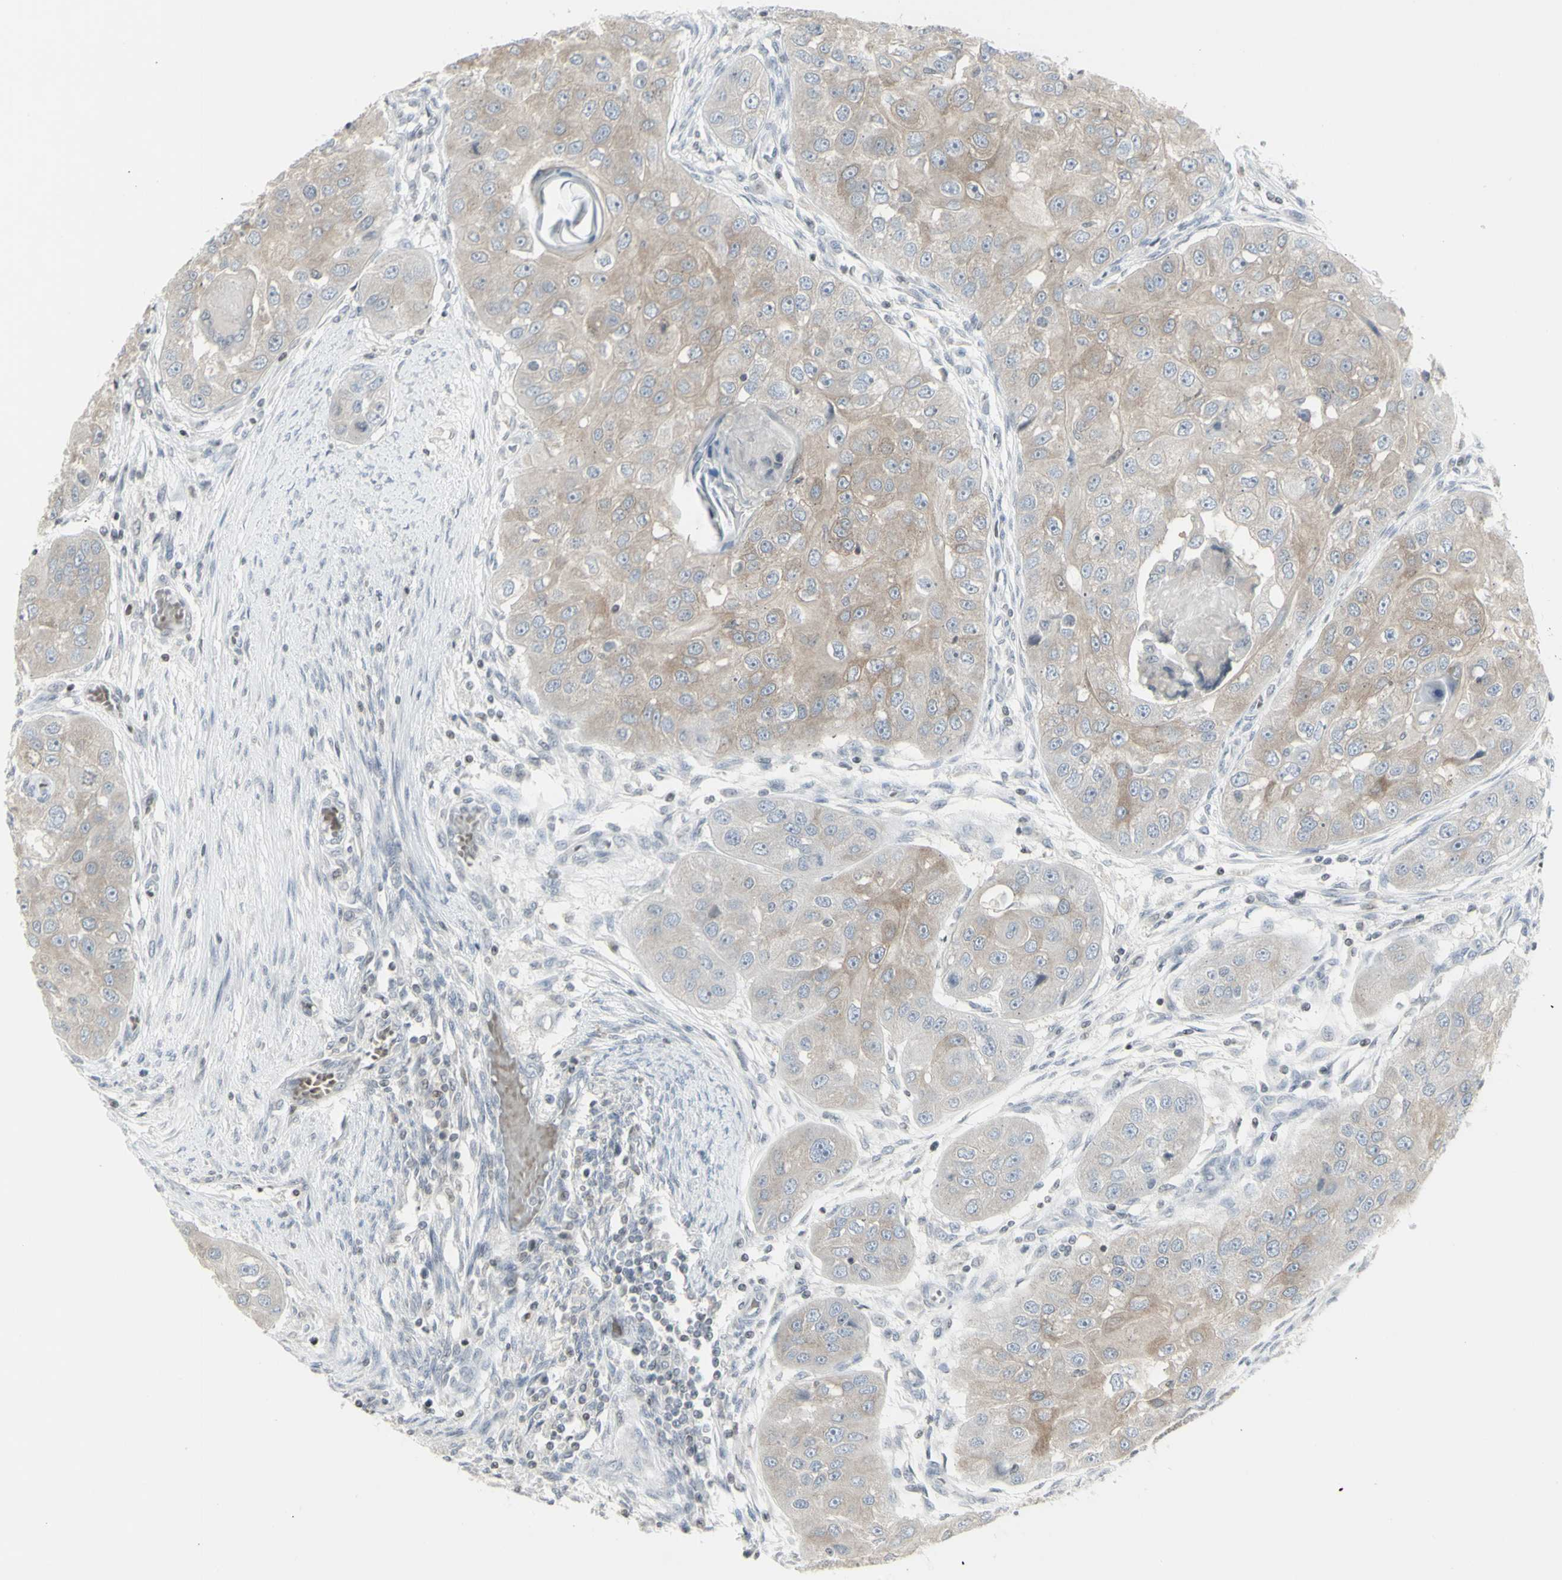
{"staining": {"intensity": "negative", "quantity": "none", "location": "none"}, "tissue": "head and neck cancer", "cell_type": "Tumor cells", "image_type": "cancer", "snomed": [{"axis": "morphology", "description": "Normal tissue, NOS"}, {"axis": "morphology", "description": "Squamous cell carcinoma, NOS"}, {"axis": "topography", "description": "Skeletal muscle"}, {"axis": "topography", "description": "Head-Neck"}], "caption": "DAB (3,3'-diaminobenzidine) immunohistochemical staining of human head and neck squamous cell carcinoma reveals no significant staining in tumor cells.", "gene": "MUC5AC", "patient": {"sex": "male", "age": 51}}